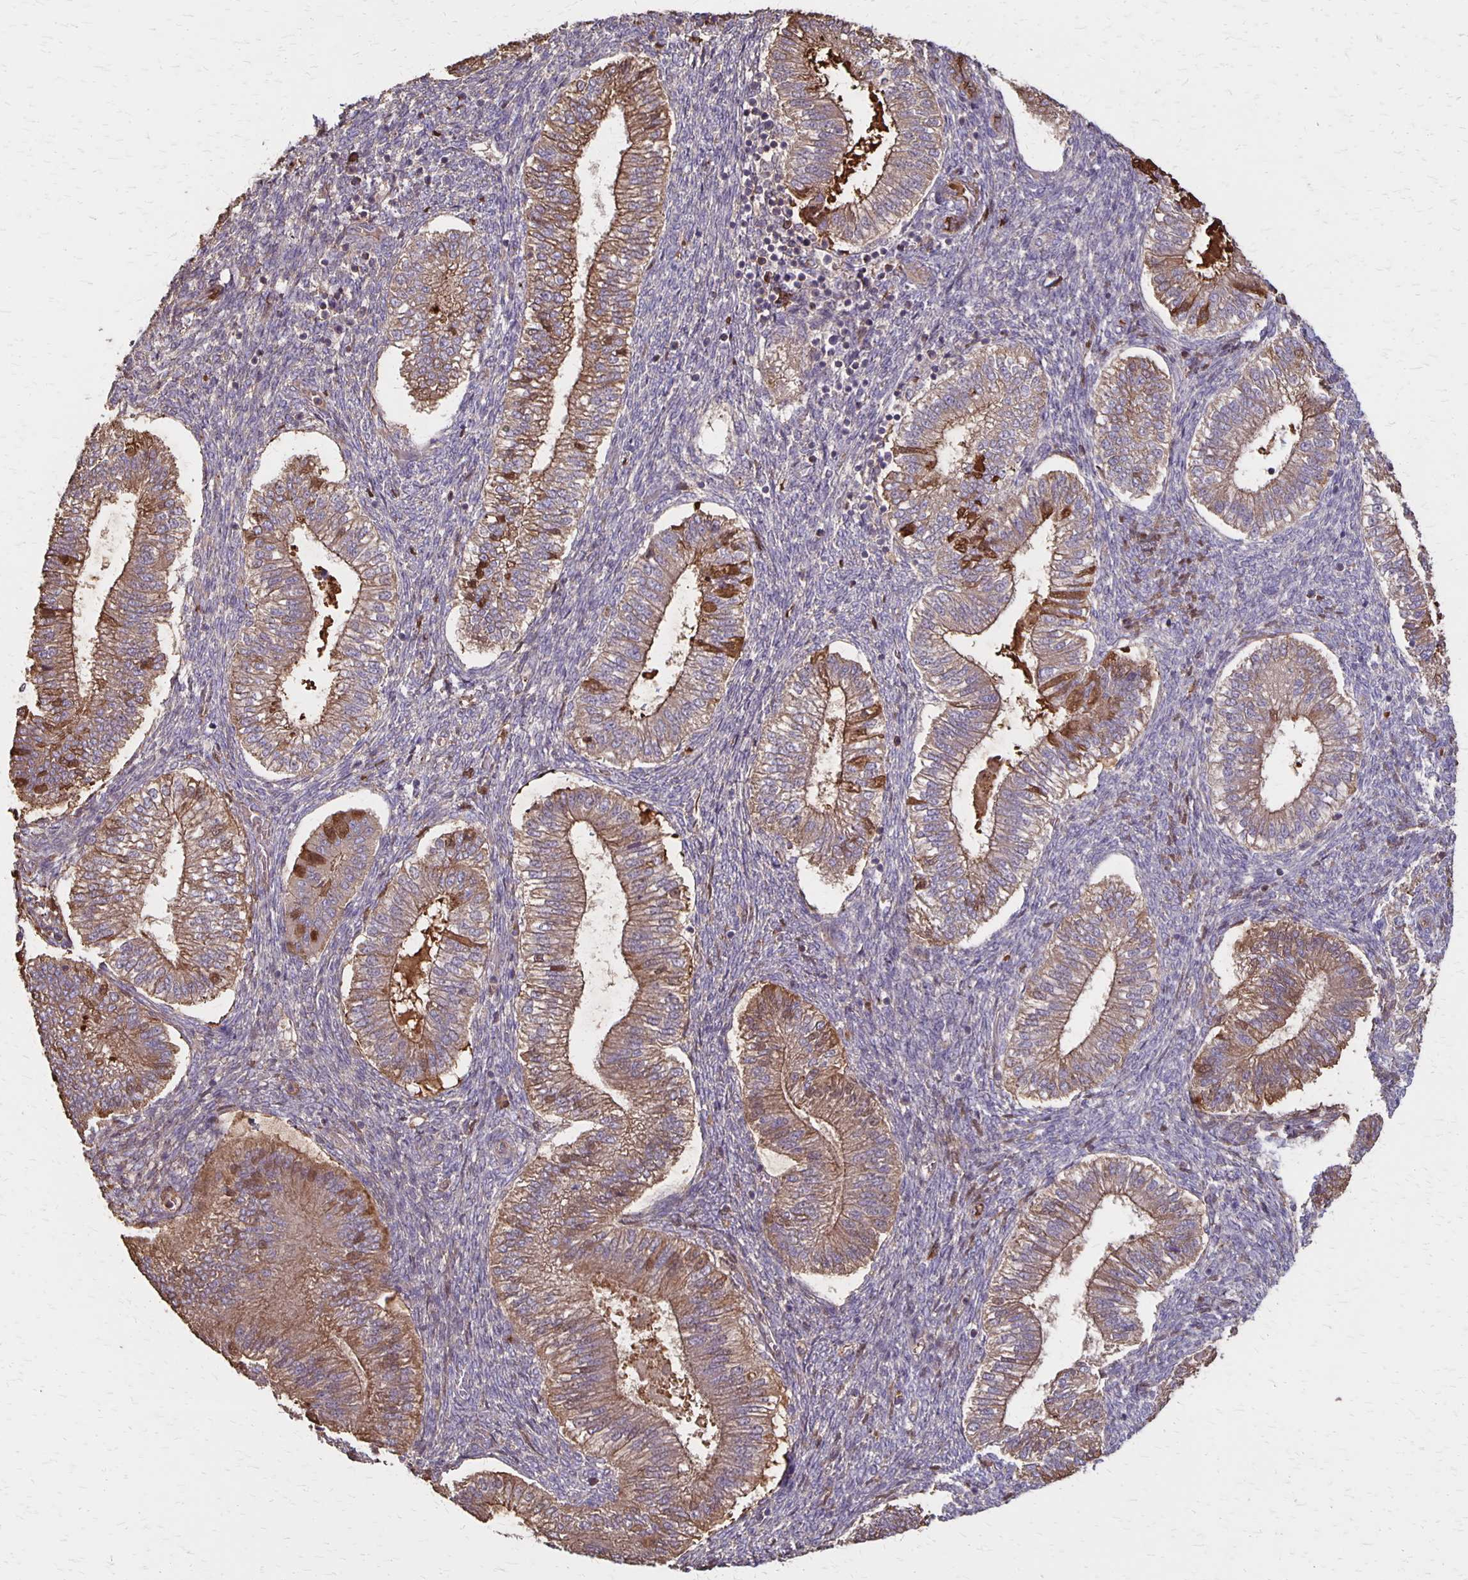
{"staining": {"intensity": "moderate", "quantity": "<25%", "location": "cytoplasmic/membranous"}, "tissue": "endometrium", "cell_type": "Cells in endometrial stroma", "image_type": "normal", "snomed": [{"axis": "morphology", "description": "Normal tissue, NOS"}, {"axis": "topography", "description": "Endometrium"}], "caption": "Immunohistochemical staining of benign endometrium shows low levels of moderate cytoplasmic/membranous expression in approximately <25% of cells in endometrial stroma.", "gene": "PROM2", "patient": {"sex": "female", "age": 25}}